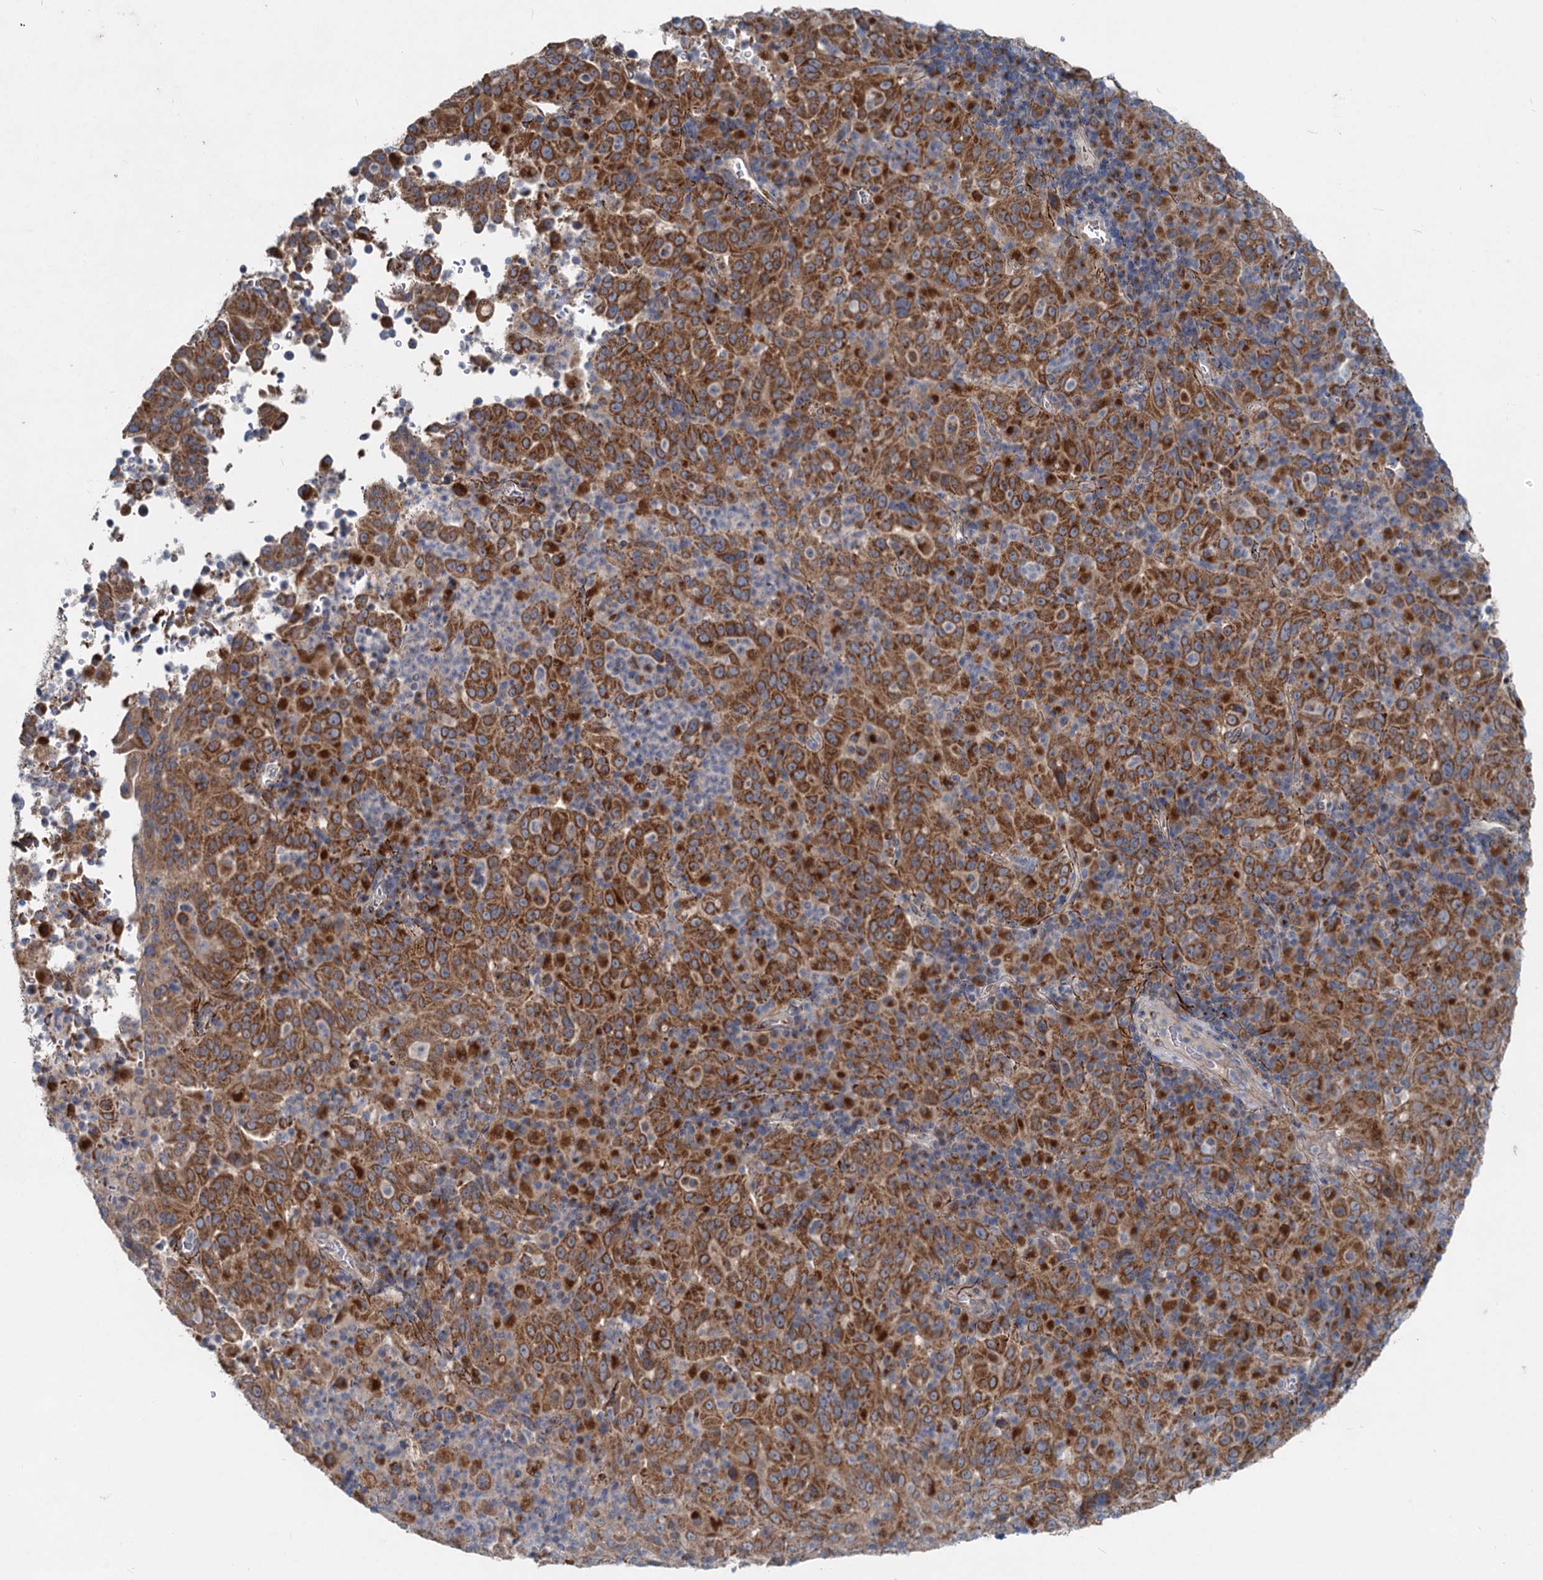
{"staining": {"intensity": "strong", "quantity": ">75%", "location": "cytoplasmic/membranous"}, "tissue": "pancreatic cancer", "cell_type": "Tumor cells", "image_type": "cancer", "snomed": [{"axis": "morphology", "description": "Adenocarcinoma, NOS"}, {"axis": "topography", "description": "Pancreas"}], "caption": "This micrograph demonstrates pancreatic cancer (adenocarcinoma) stained with immunohistochemistry to label a protein in brown. The cytoplasmic/membranous of tumor cells show strong positivity for the protein. Nuclei are counter-stained blue.", "gene": "ADCY2", "patient": {"sex": "male", "age": 63}}